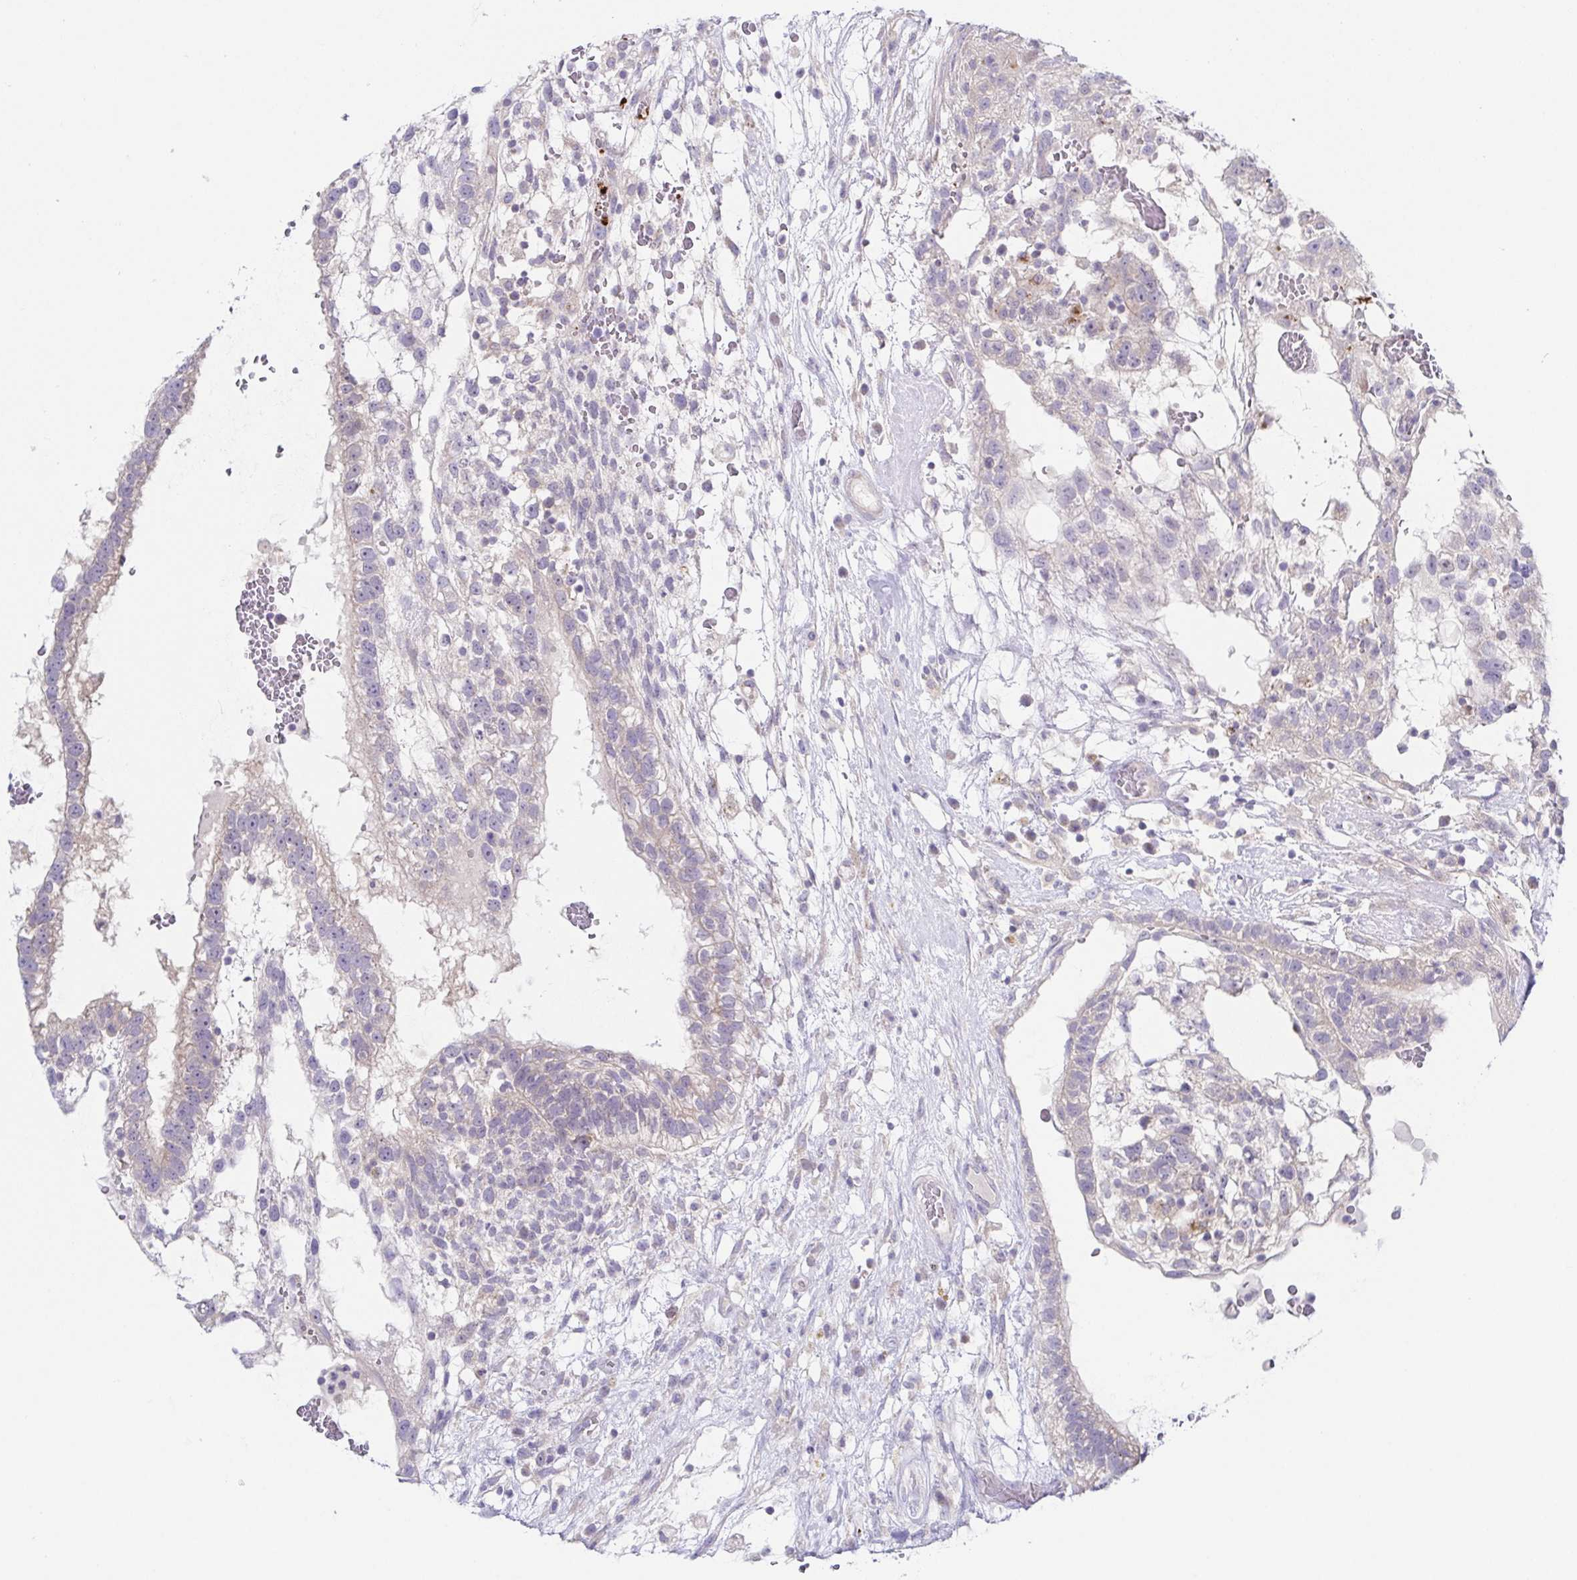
{"staining": {"intensity": "weak", "quantity": "<25%", "location": "cytoplasmic/membranous"}, "tissue": "testis cancer", "cell_type": "Tumor cells", "image_type": "cancer", "snomed": [{"axis": "morphology", "description": "Normal tissue, NOS"}, {"axis": "morphology", "description": "Carcinoma, Embryonal, NOS"}, {"axis": "topography", "description": "Testis"}], "caption": "DAB immunohistochemical staining of human testis embryonal carcinoma reveals no significant positivity in tumor cells.", "gene": "HTR2A", "patient": {"sex": "male", "age": 32}}